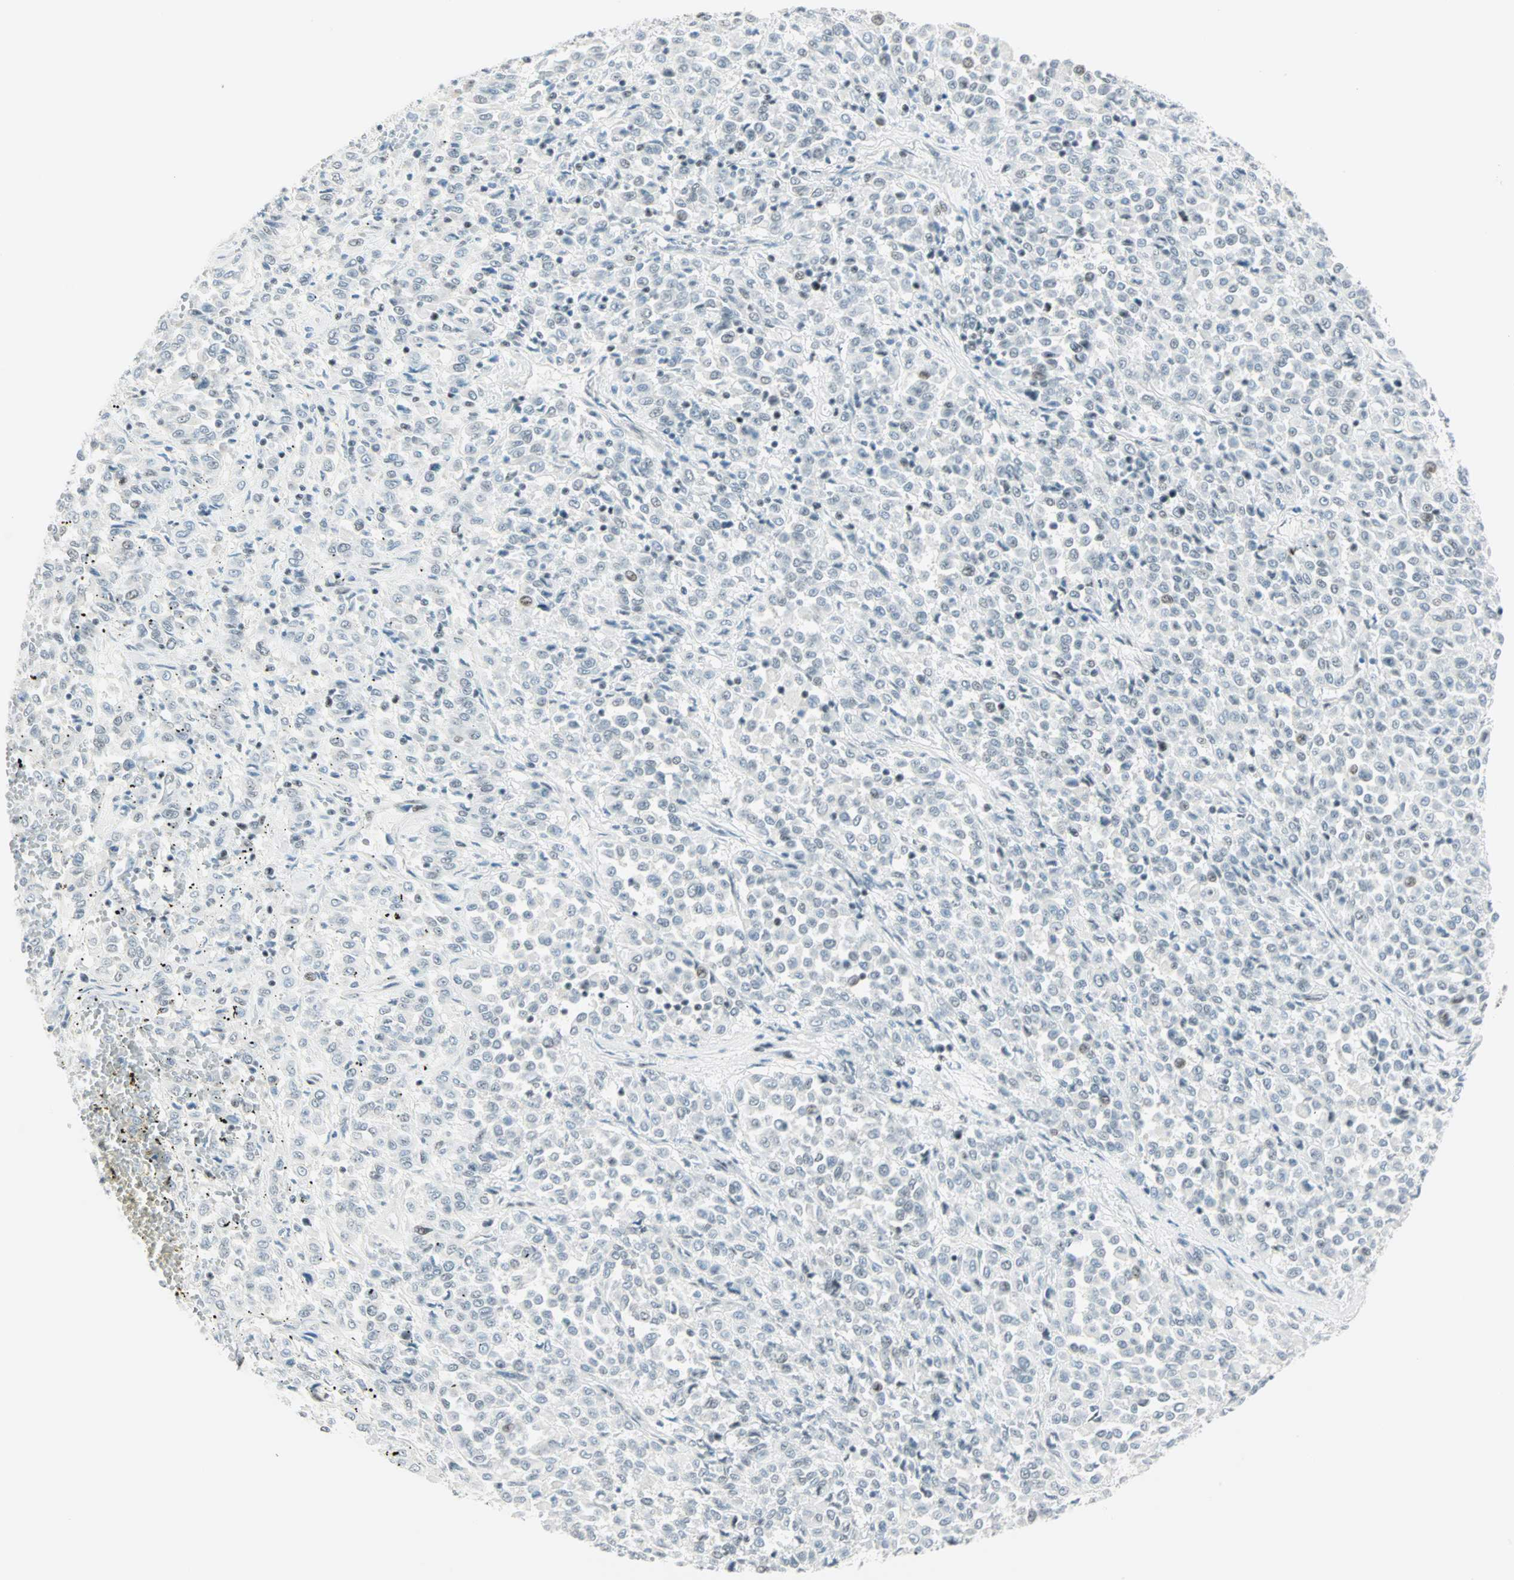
{"staining": {"intensity": "negative", "quantity": "none", "location": "none"}, "tissue": "melanoma", "cell_type": "Tumor cells", "image_type": "cancer", "snomed": [{"axis": "morphology", "description": "Malignant melanoma, Metastatic site"}, {"axis": "topography", "description": "Pancreas"}], "caption": "The IHC histopathology image has no significant staining in tumor cells of melanoma tissue.", "gene": "PKNOX1", "patient": {"sex": "female", "age": 30}}